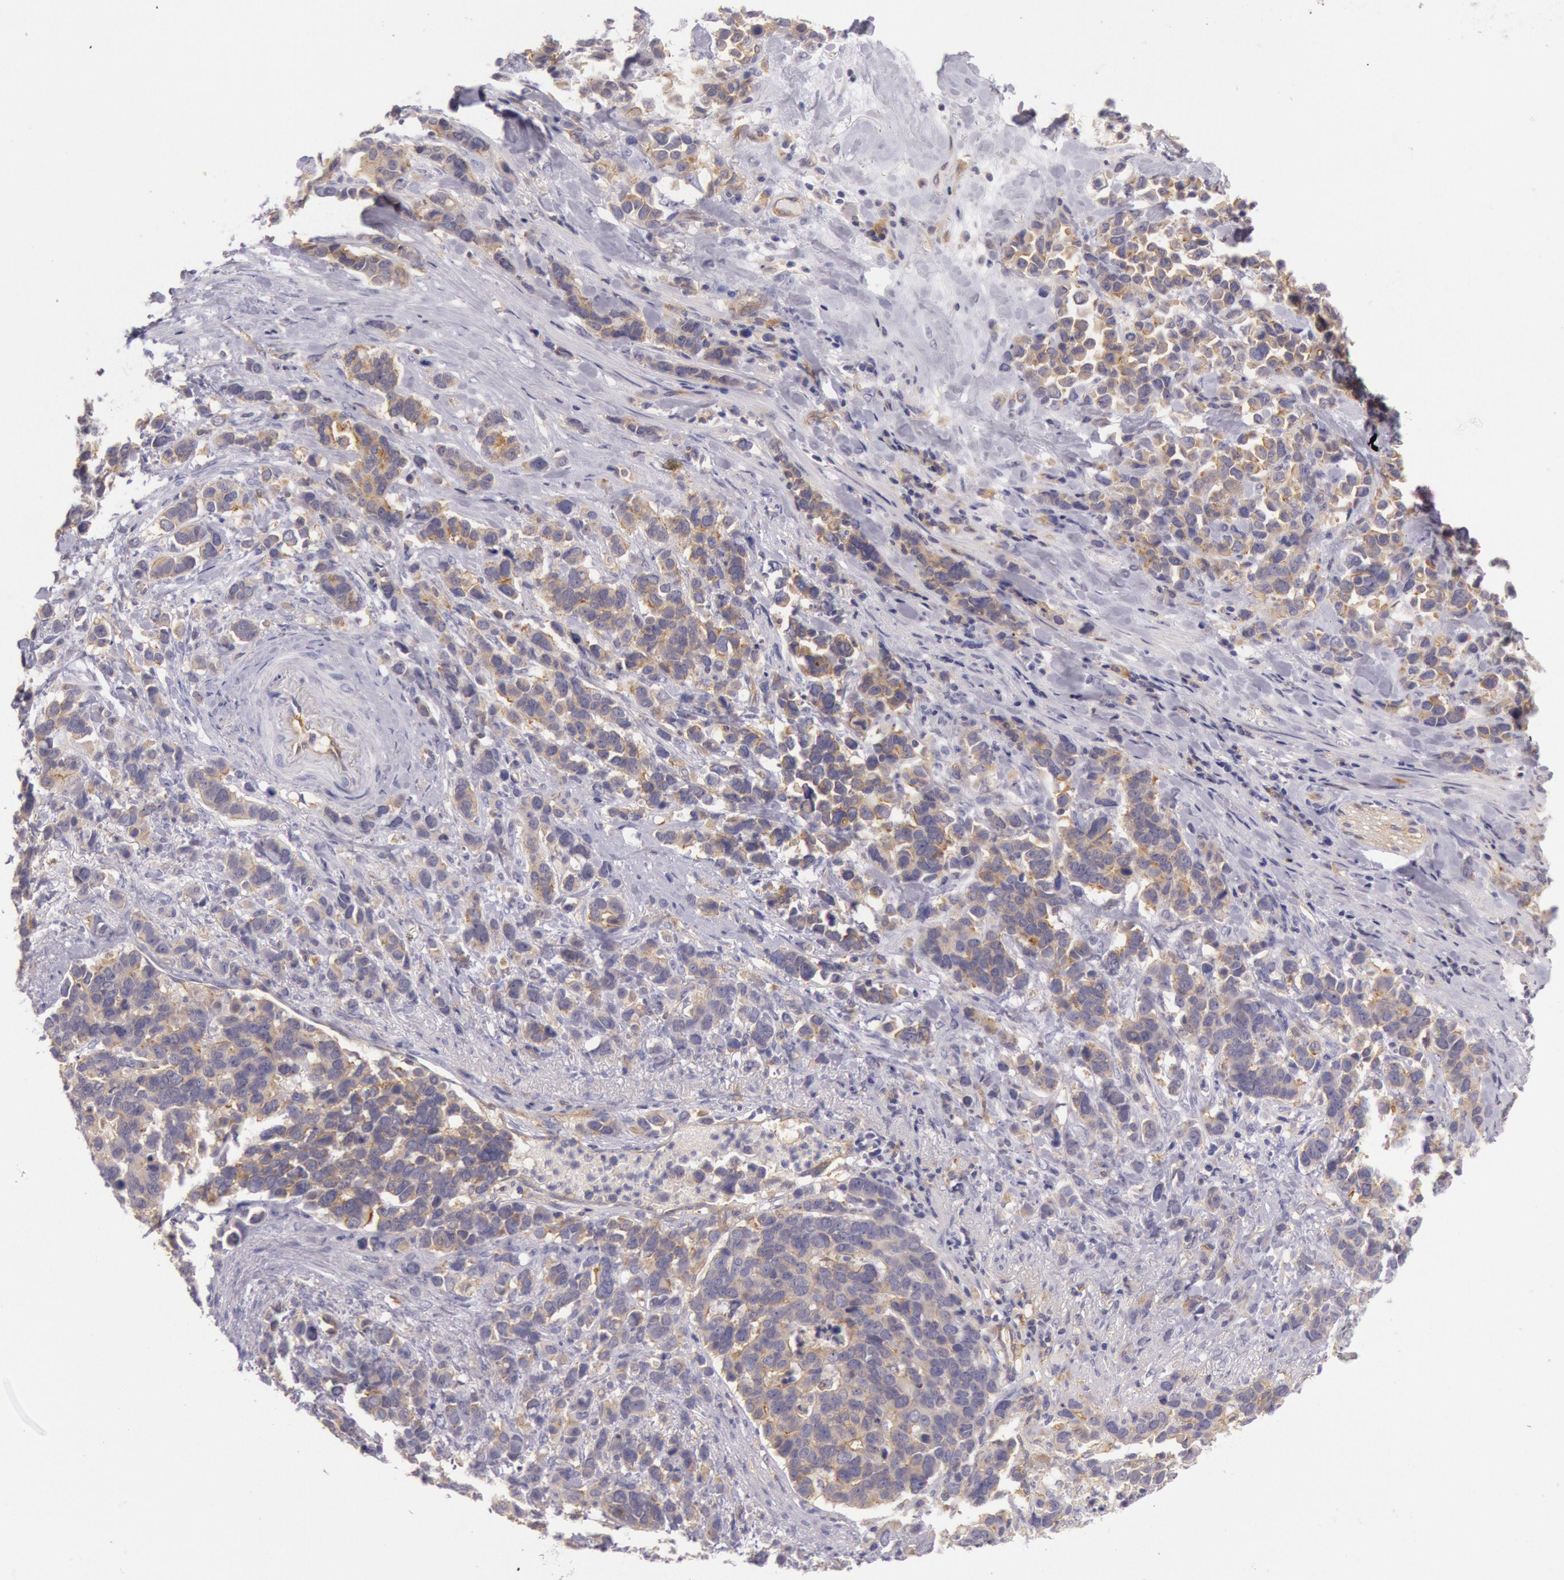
{"staining": {"intensity": "weak", "quantity": "25%-75%", "location": "cytoplasmic/membranous"}, "tissue": "stomach cancer", "cell_type": "Tumor cells", "image_type": "cancer", "snomed": [{"axis": "morphology", "description": "Adenocarcinoma, NOS"}, {"axis": "topography", "description": "Stomach, upper"}], "caption": "IHC micrograph of neoplastic tissue: stomach adenocarcinoma stained using immunohistochemistry reveals low levels of weak protein expression localized specifically in the cytoplasmic/membranous of tumor cells, appearing as a cytoplasmic/membranous brown color.", "gene": "MYO5A", "patient": {"sex": "male", "age": 71}}